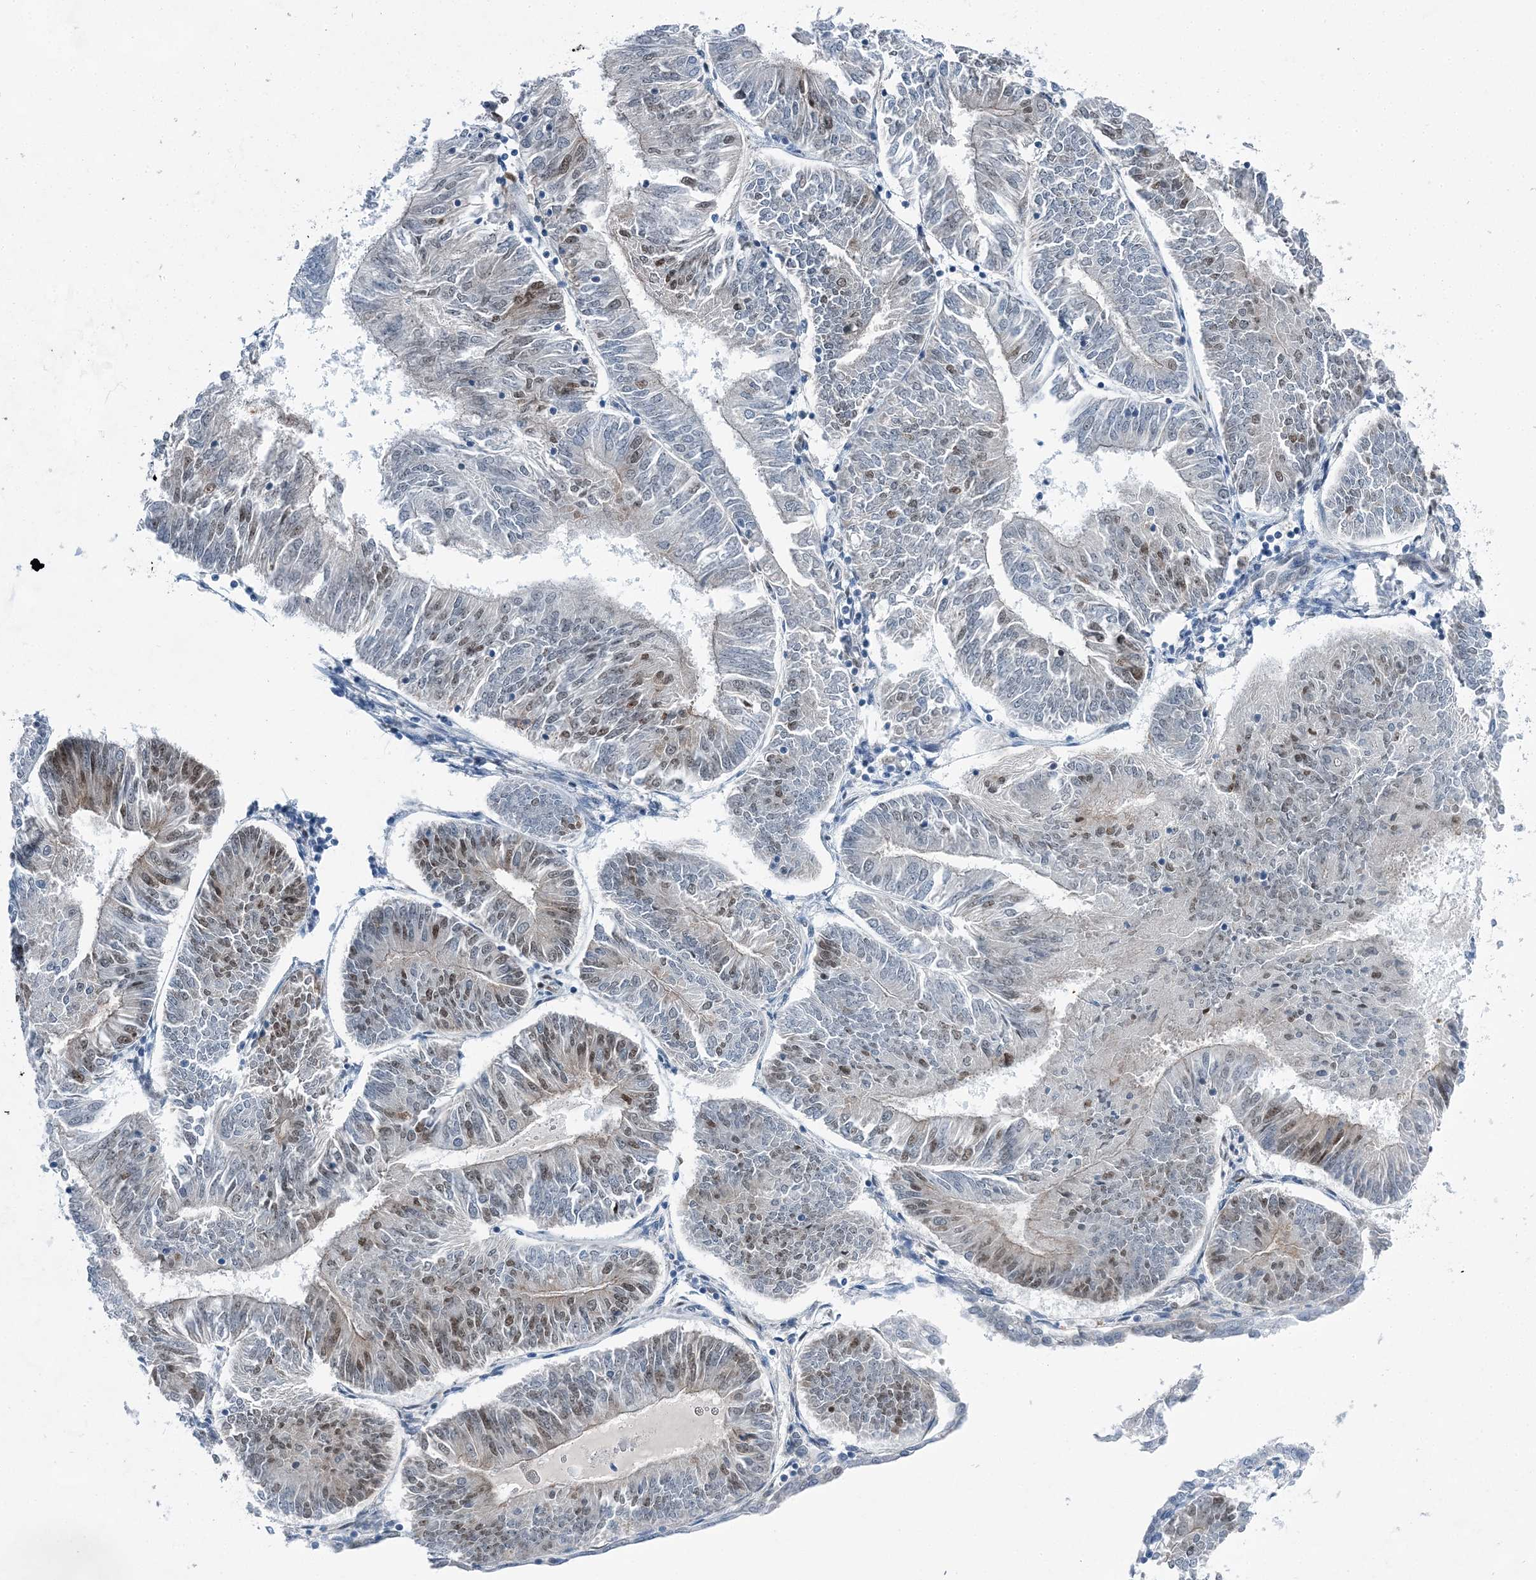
{"staining": {"intensity": "moderate", "quantity": "<25%", "location": "nuclear"}, "tissue": "endometrial cancer", "cell_type": "Tumor cells", "image_type": "cancer", "snomed": [{"axis": "morphology", "description": "Adenocarcinoma, NOS"}, {"axis": "topography", "description": "Endometrium"}], "caption": "Protein staining exhibits moderate nuclear positivity in about <25% of tumor cells in endometrial adenocarcinoma. Using DAB (3,3'-diaminobenzidine) (brown) and hematoxylin (blue) stains, captured at high magnification using brightfield microscopy.", "gene": "HAT1", "patient": {"sex": "female", "age": 58}}